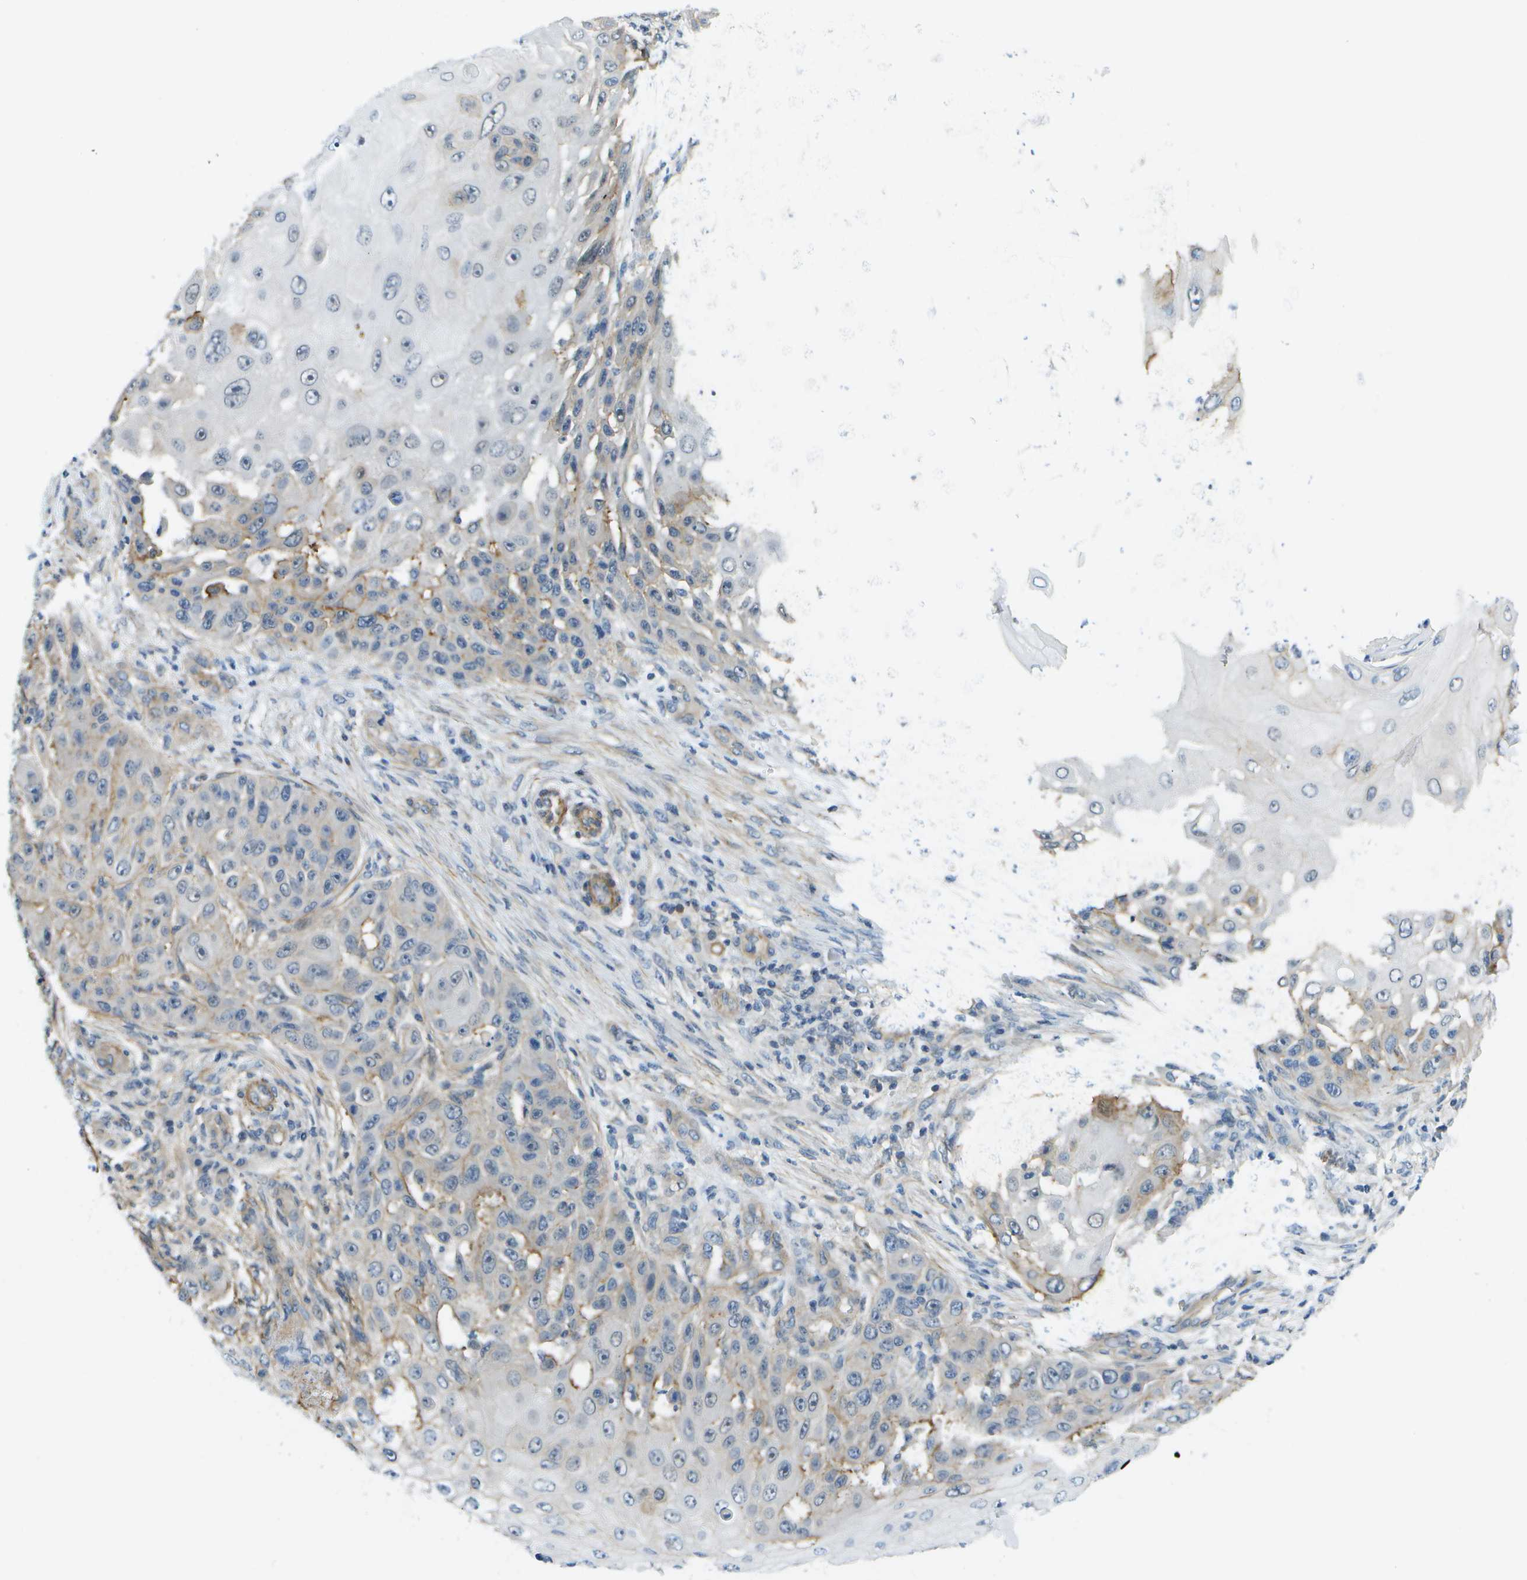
{"staining": {"intensity": "weak", "quantity": "<25%", "location": "cytoplasmic/membranous"}, "tissue": "skin cancer", "cell_type": "Tumor cells", "image_type": "cancer", "snomed": [{"axis": "morphology", "description": "Squamous cell carcinoma, NOS"}, {"axis": "topography", "description": "Skin"}], "caption": "Human squamous cell carcinoma (skin) stained for a protein using IHC demonstrates no positivity in tumor cells.", "gene": "KIAA0040", "patient": {"sex": "female", "age": 44}}